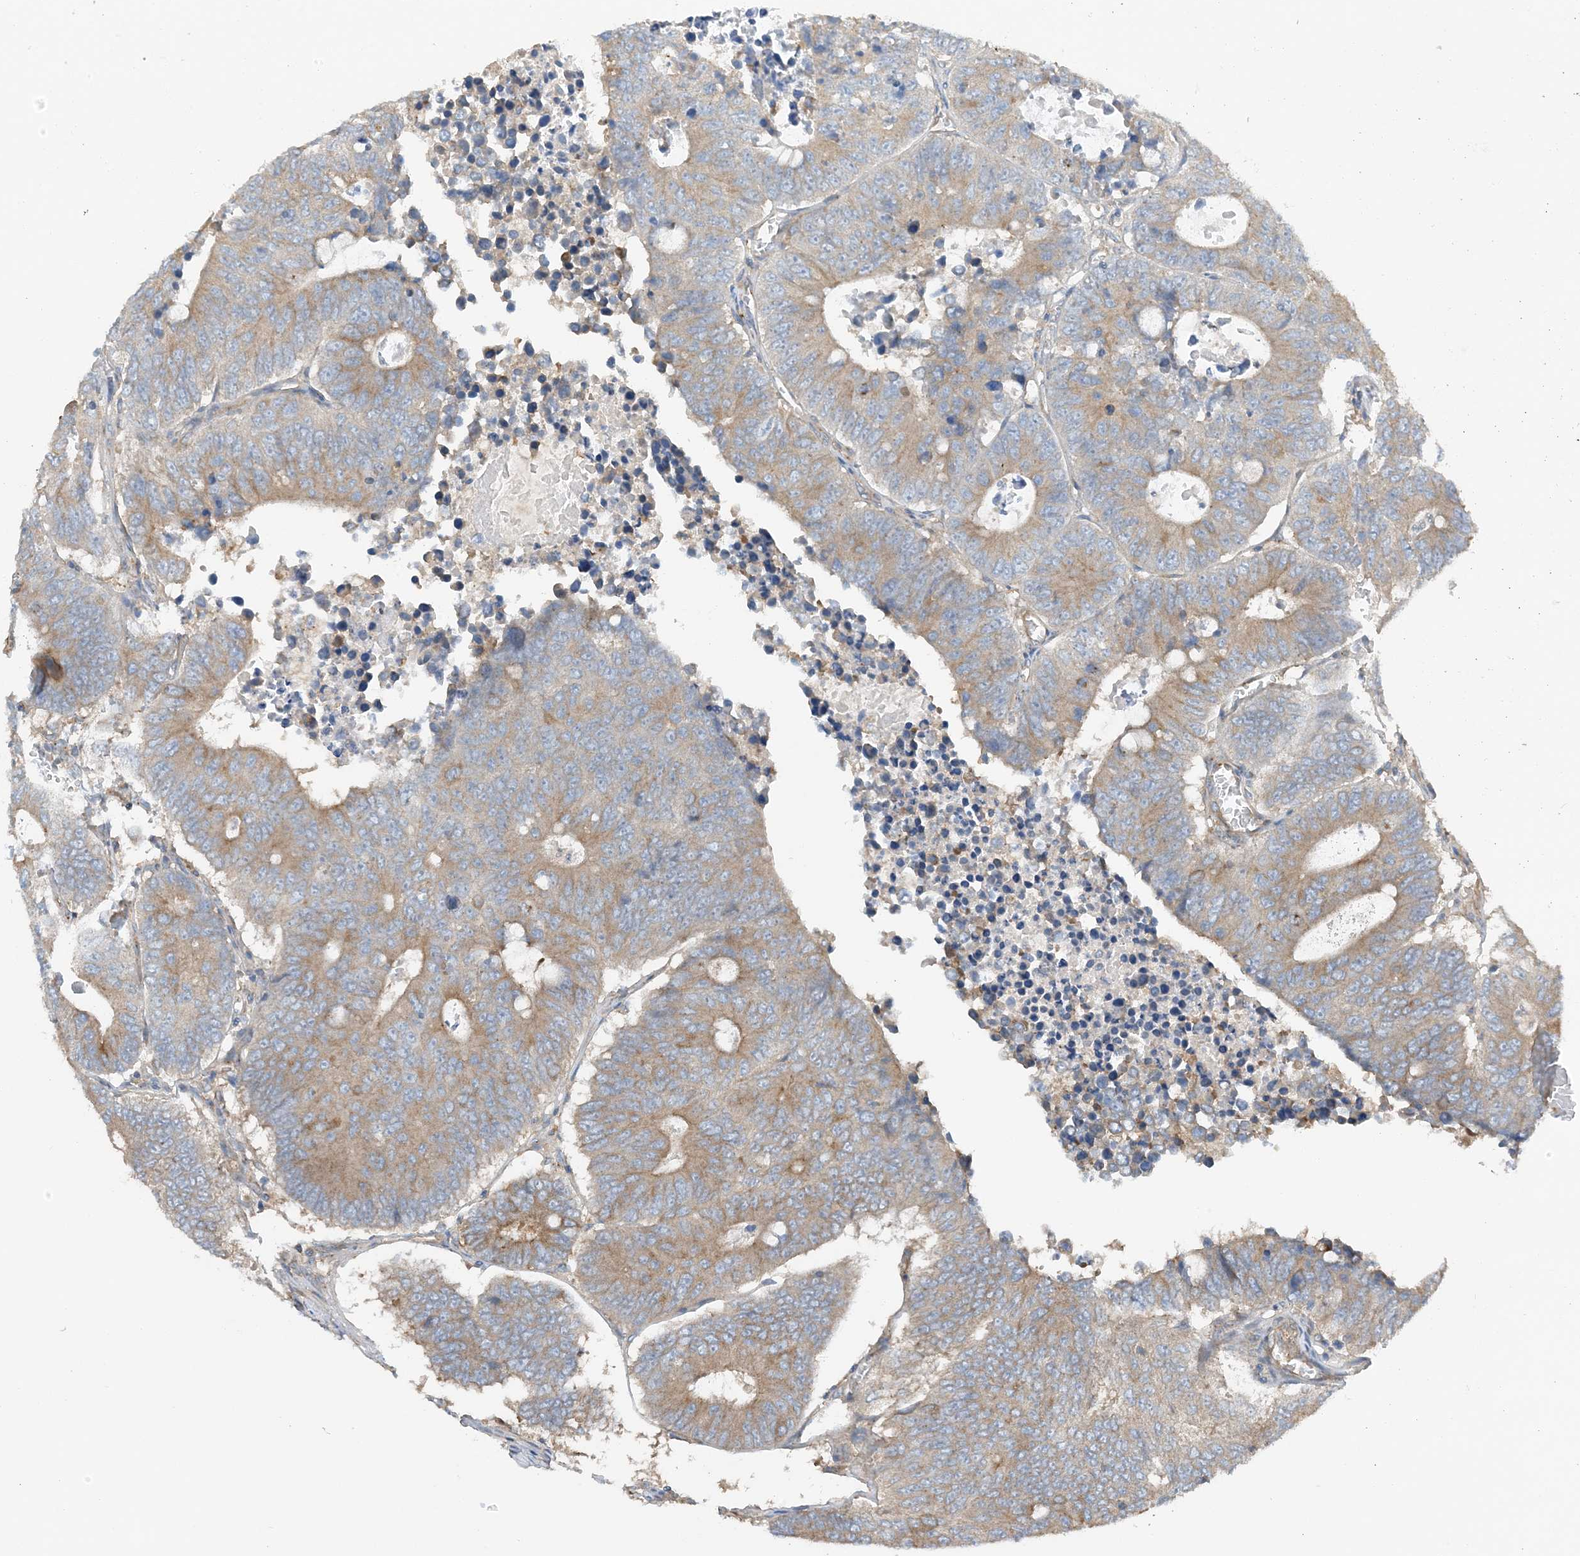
{"staining": {"intensity": "moderate", "quantity": "25%-75%", "location": "cytoplasmic/membranous"}, "tissue": "colorectal cancer", "cell_type": "Tumor cells", "image_type": "cancer", "snomed": [{"axis": "morphology", "description": "Adenocarcinoma, NOS"}, {"axis": "topography", "description": "Colon"}], "caption": "Human colorectal cancer (adenocarcinoma) stained with a brown dye displays moderate cytoplasmic/membranous positive expression in about 25%-75% of tumor cells.", "gene": "SIDT1", "patient": {"sex": "male", "age": 87}}